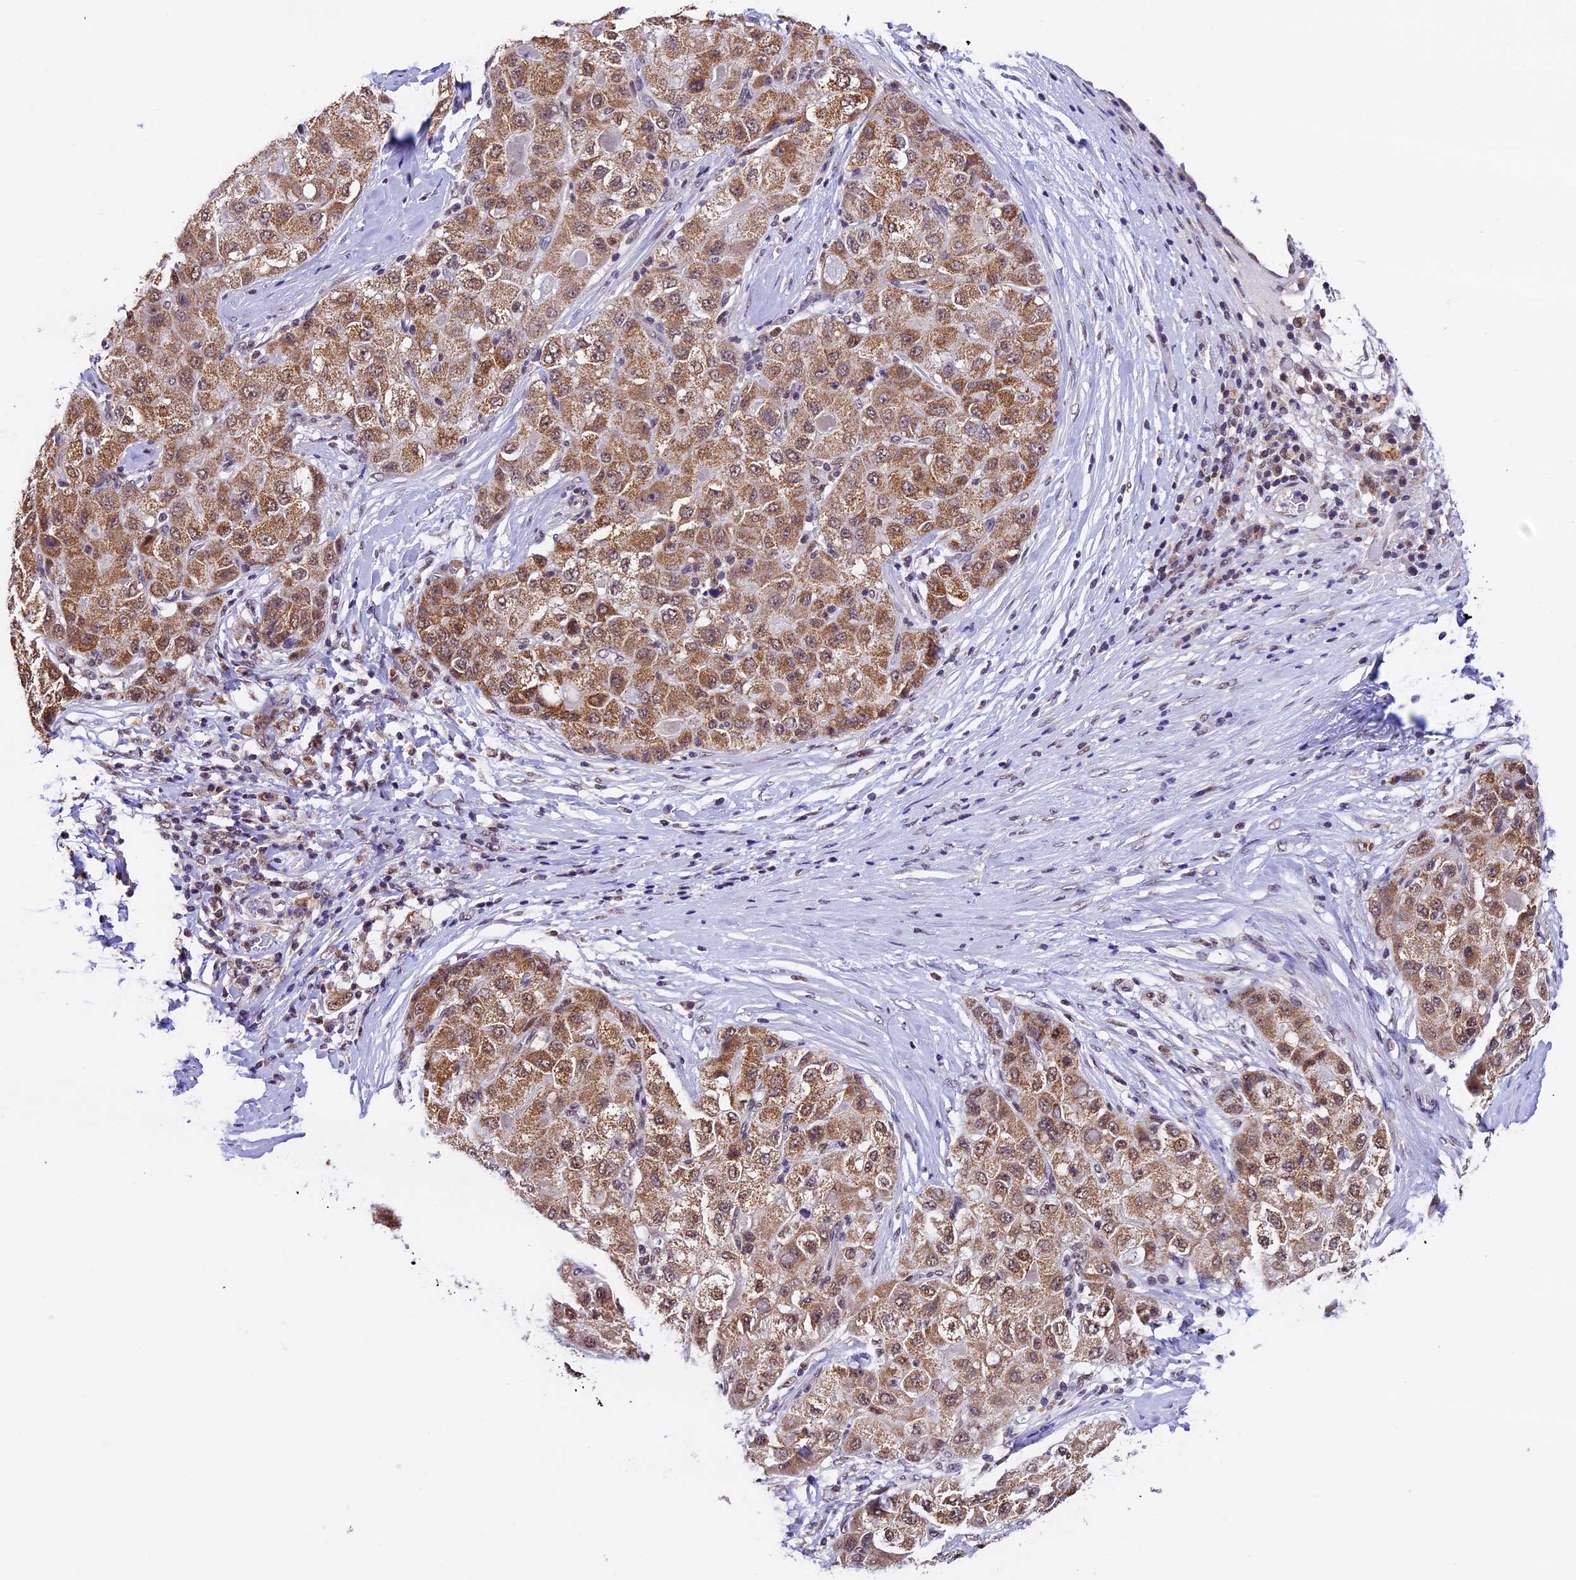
{"staining": {"intensity": "moderate", "quantity": ">75%", "location": "cytoplasmic/membranous,nuclear"}, "tissue": "liver cancer", "cell_type": "Tumor cells", "image_type": "cancer", "snomed": [{"axis": "morphology", "description": "Carcinoma, Hepatocellular, NOS"}, {"axis": "topography", "description": "Liver"}], "caption": "Hepatocellular carcinoma (liver) stained for a protein (brown) demonstrates moderate cytoplasmic/membranous and nuclear positive staining in approximately >75% of tumor cells.", "gene": "CARS2", "patient": {"sex": "male", "age": 80}}